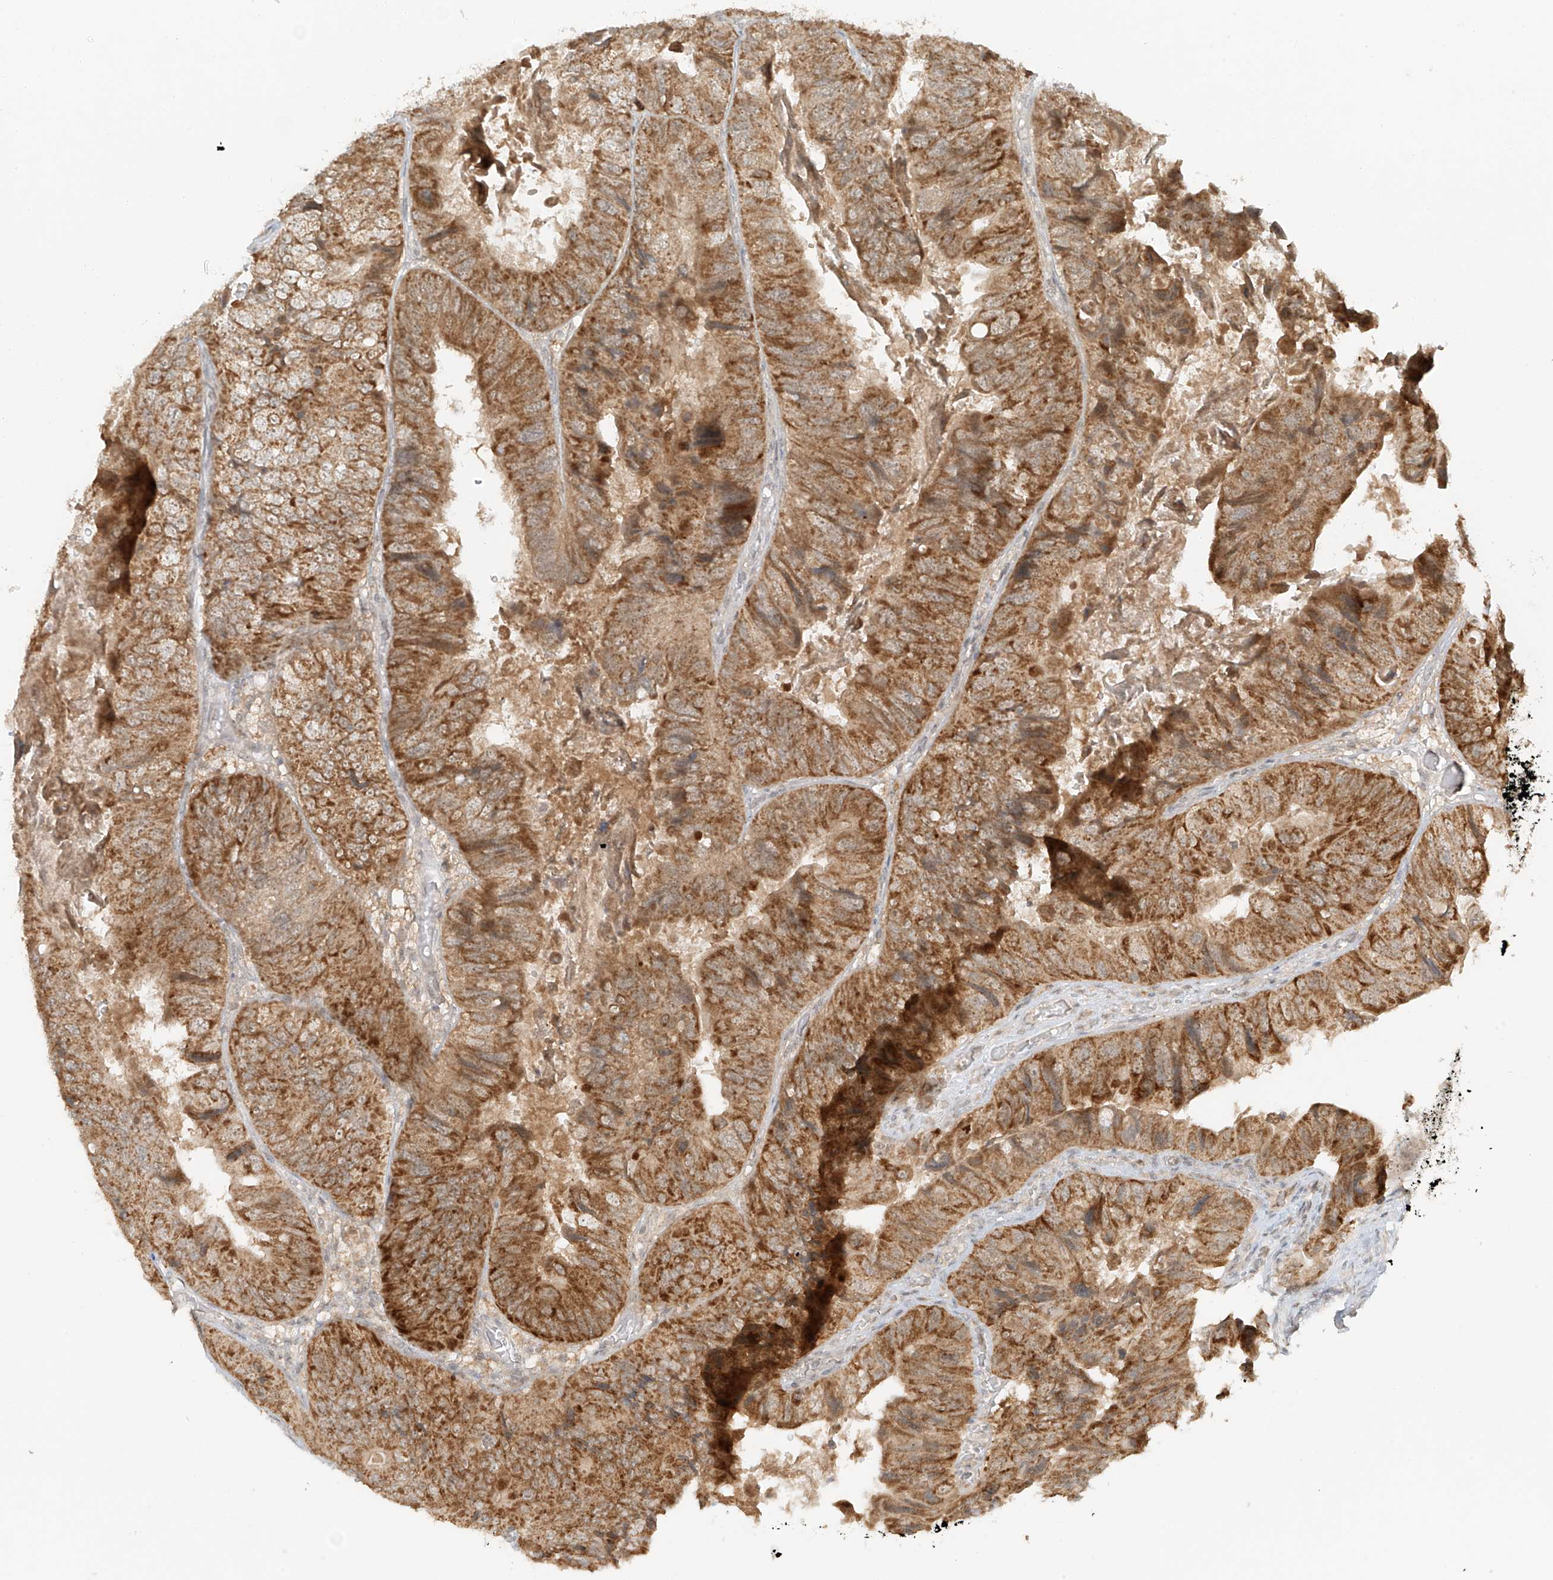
{"staining": {"intensity": "moderate", "quantity": ">75%", "location": "cytoplasmic/membranous"}, "tissue": "colorectal cancer", "cell_type": "Tumor cells", "image_type": "cancer", "snomed": [{"axis": "morphology", "description": "Adenocarcinoma, NOS"}, {"axis": "topography", "description": "Rectum"}], "caption": "Protein staining demonstrates moderate cytoplasmic/membranous staining in about >75% of tumor cells in colorectal adenocarcinoma.", "gene": "MIPEP", "patient": {"sex": "male", "age": 63}}